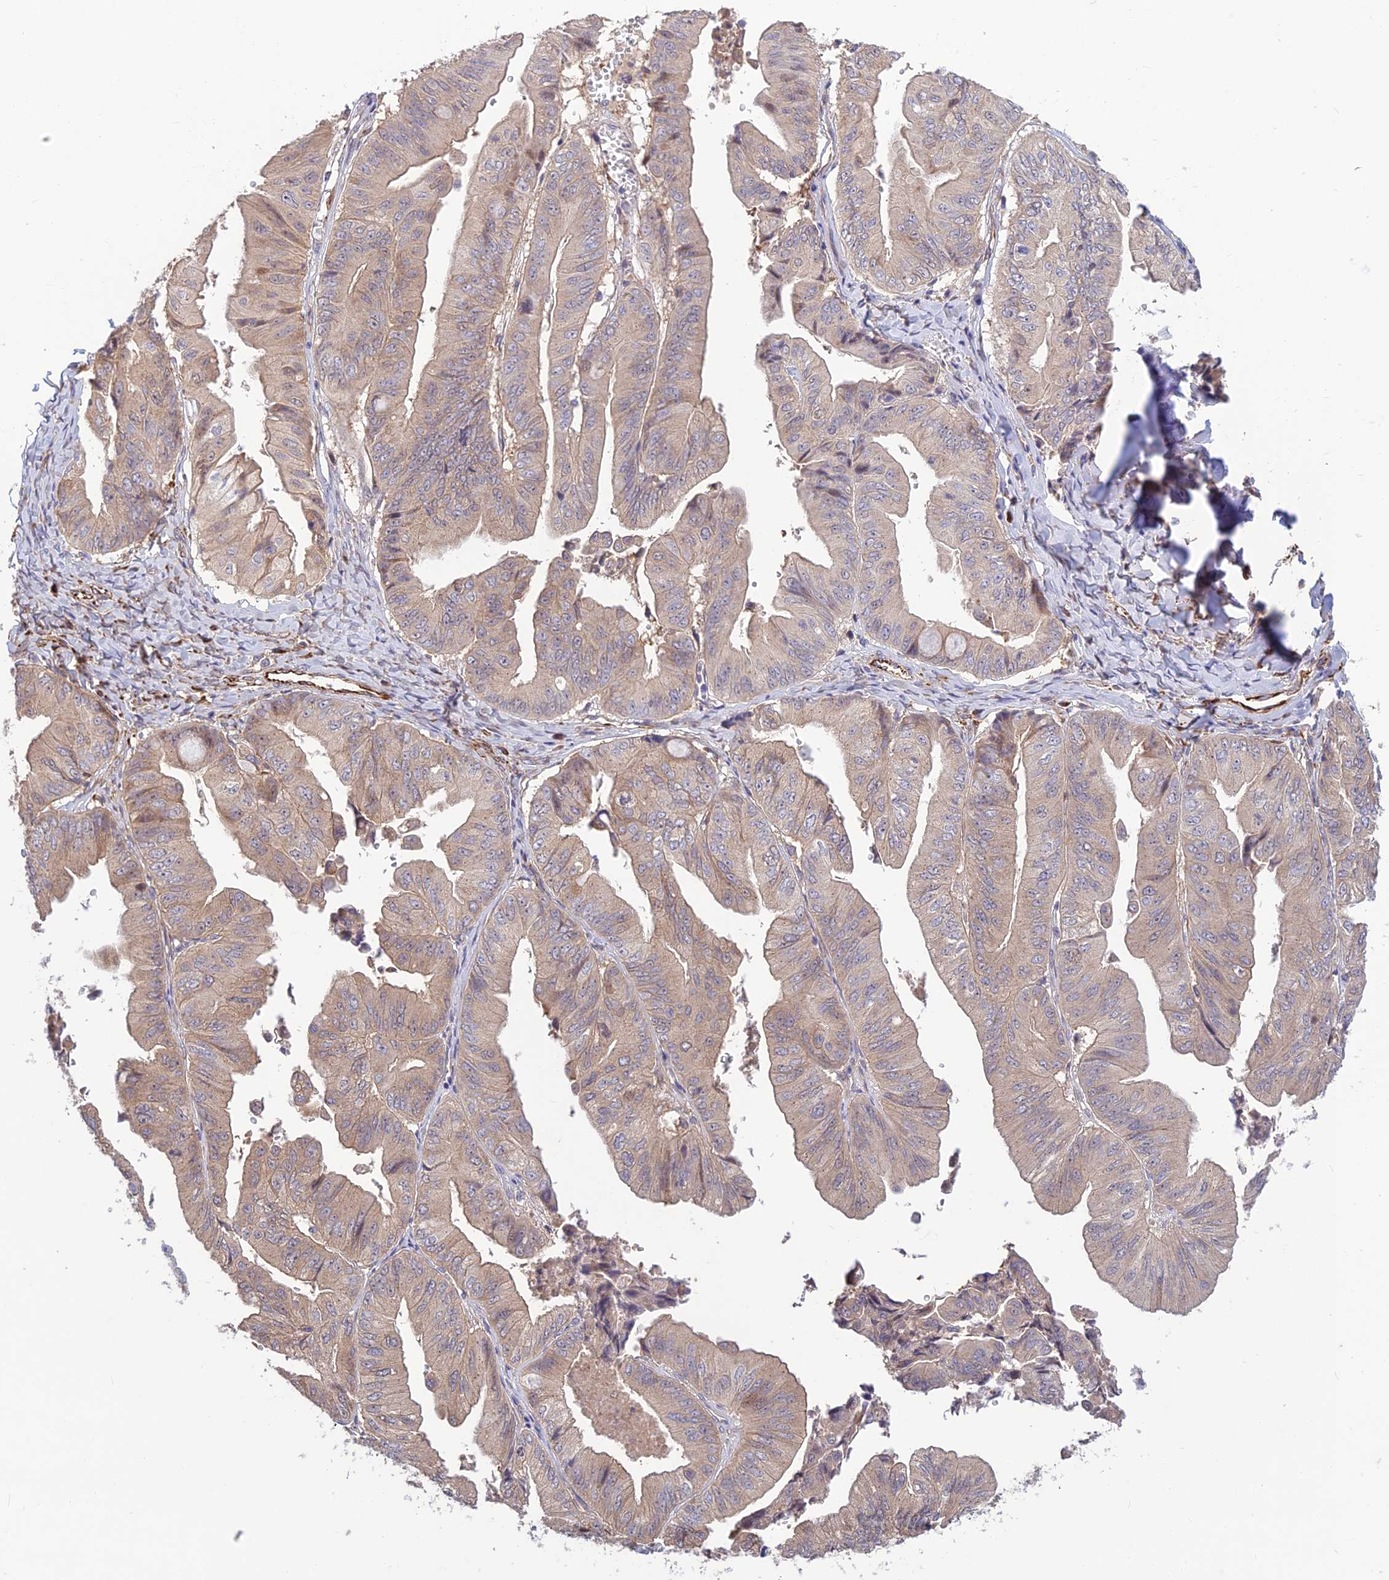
{"staining": {"intensity": "weak", "quantity": "25%-75%", "location": "cytoplasmic/membranous"}, "tissue": "ovarian cancer", "cell_type": "Tumor cells", "image_type": "cancer", "snomed": [{"axis": "morphology", "description": "Cystadenocarcinoma, mucinous, NOS"}, {"axis": "topography", "description": "Ovary"}], "caption": "This is a micrograph of immunohistochemistry (IHC) staining of ovarian cancer (mucinous cystadenocarcinoma), which shows weak positivity in the cytoplasmic/membranous of tumor cells.", "gene": "ST8SIA5", "patient": {"sex": "female", "age": 61}}